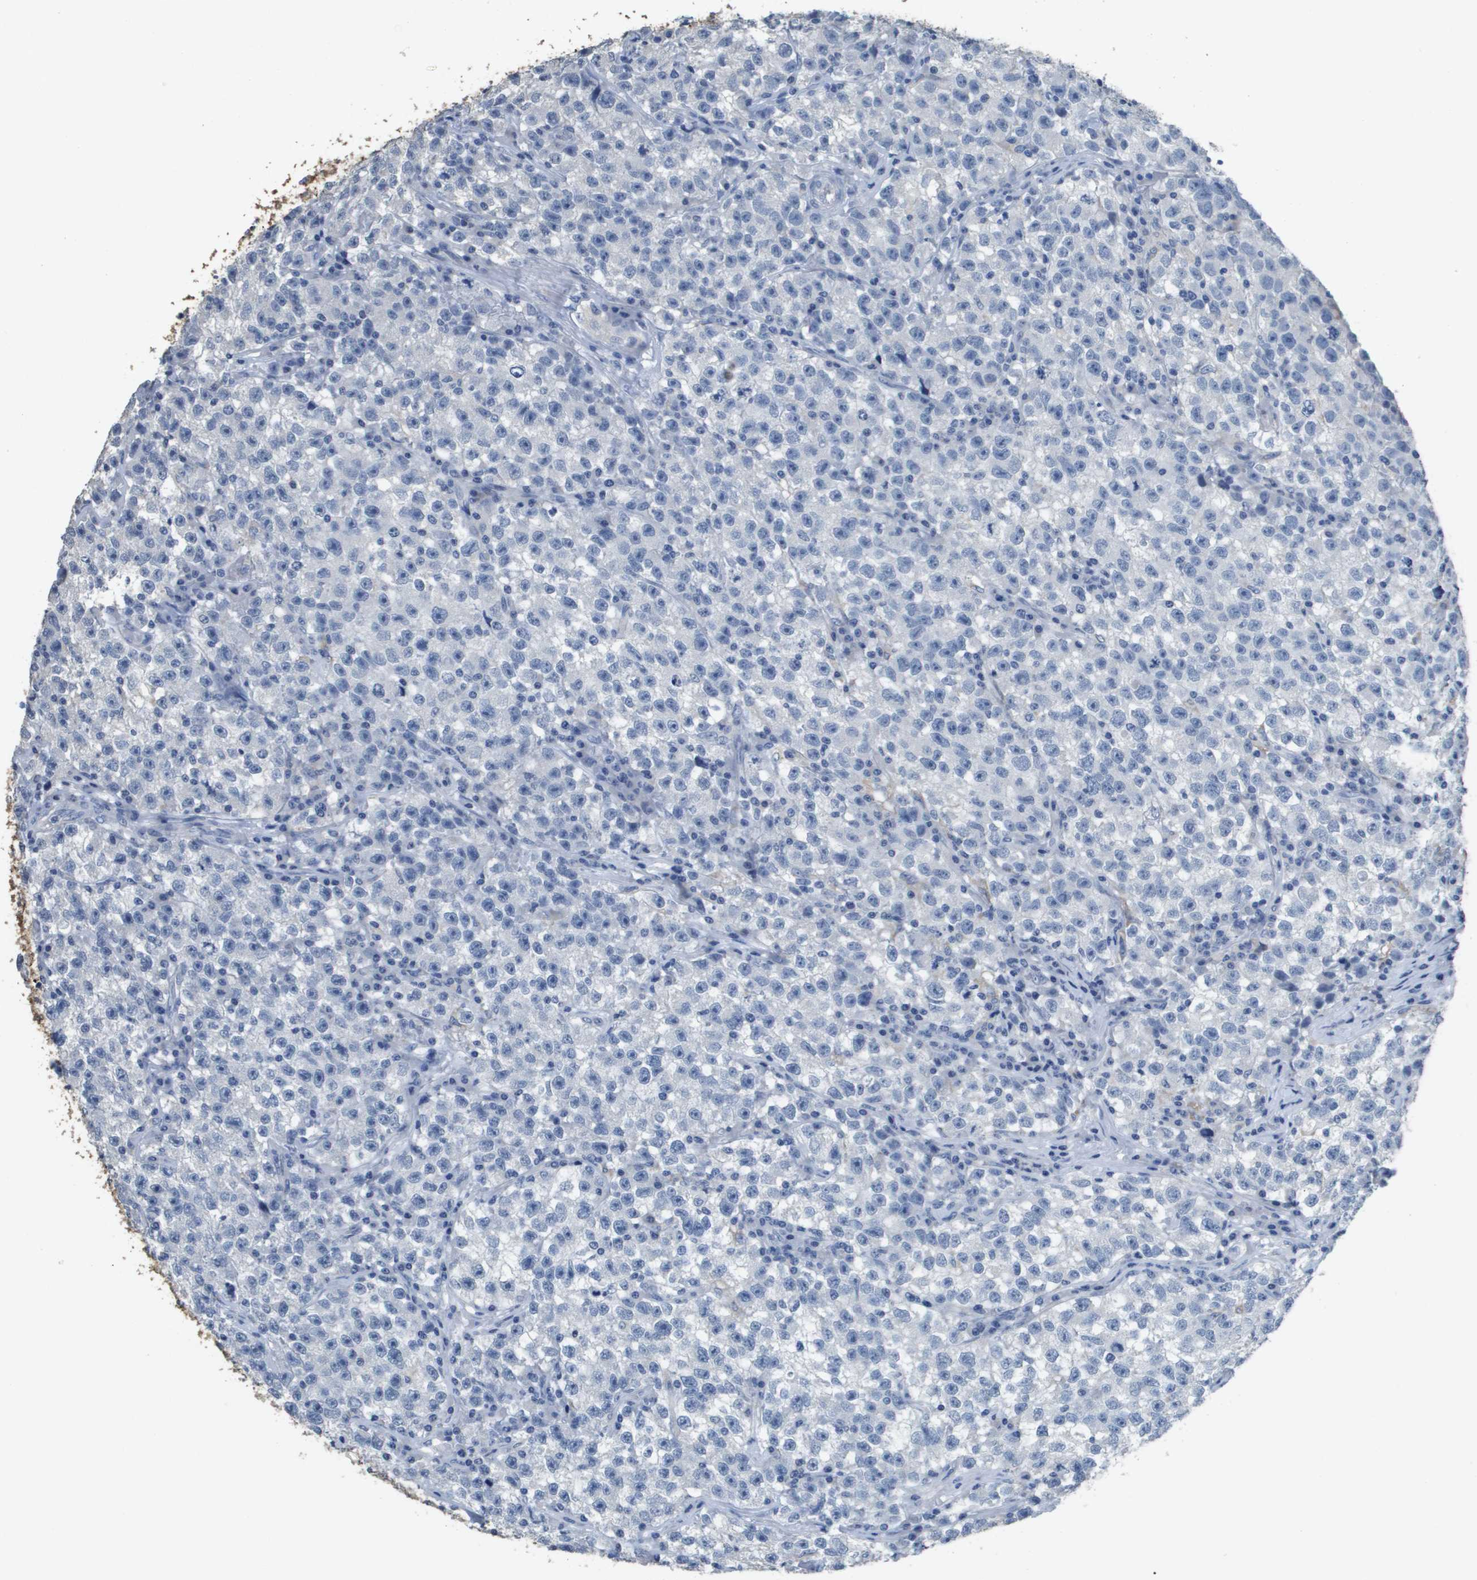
{"staining": {"intensity": "negative", "quantity": "none", "location": "none"}, "tissue": "testis cancer", "cell_type": "Tumor cells", "image_type": "cancer", "snomed": [{"axis": "morphology", "description": "Seminoma, NOS"}, {"axis": "topography", "description": "Testis"}], "caption": "An image of human testis seminoma is negative for staining in tumor cells.", "gene": "MT3", "patient": {"sex": "male", "age": 22}}